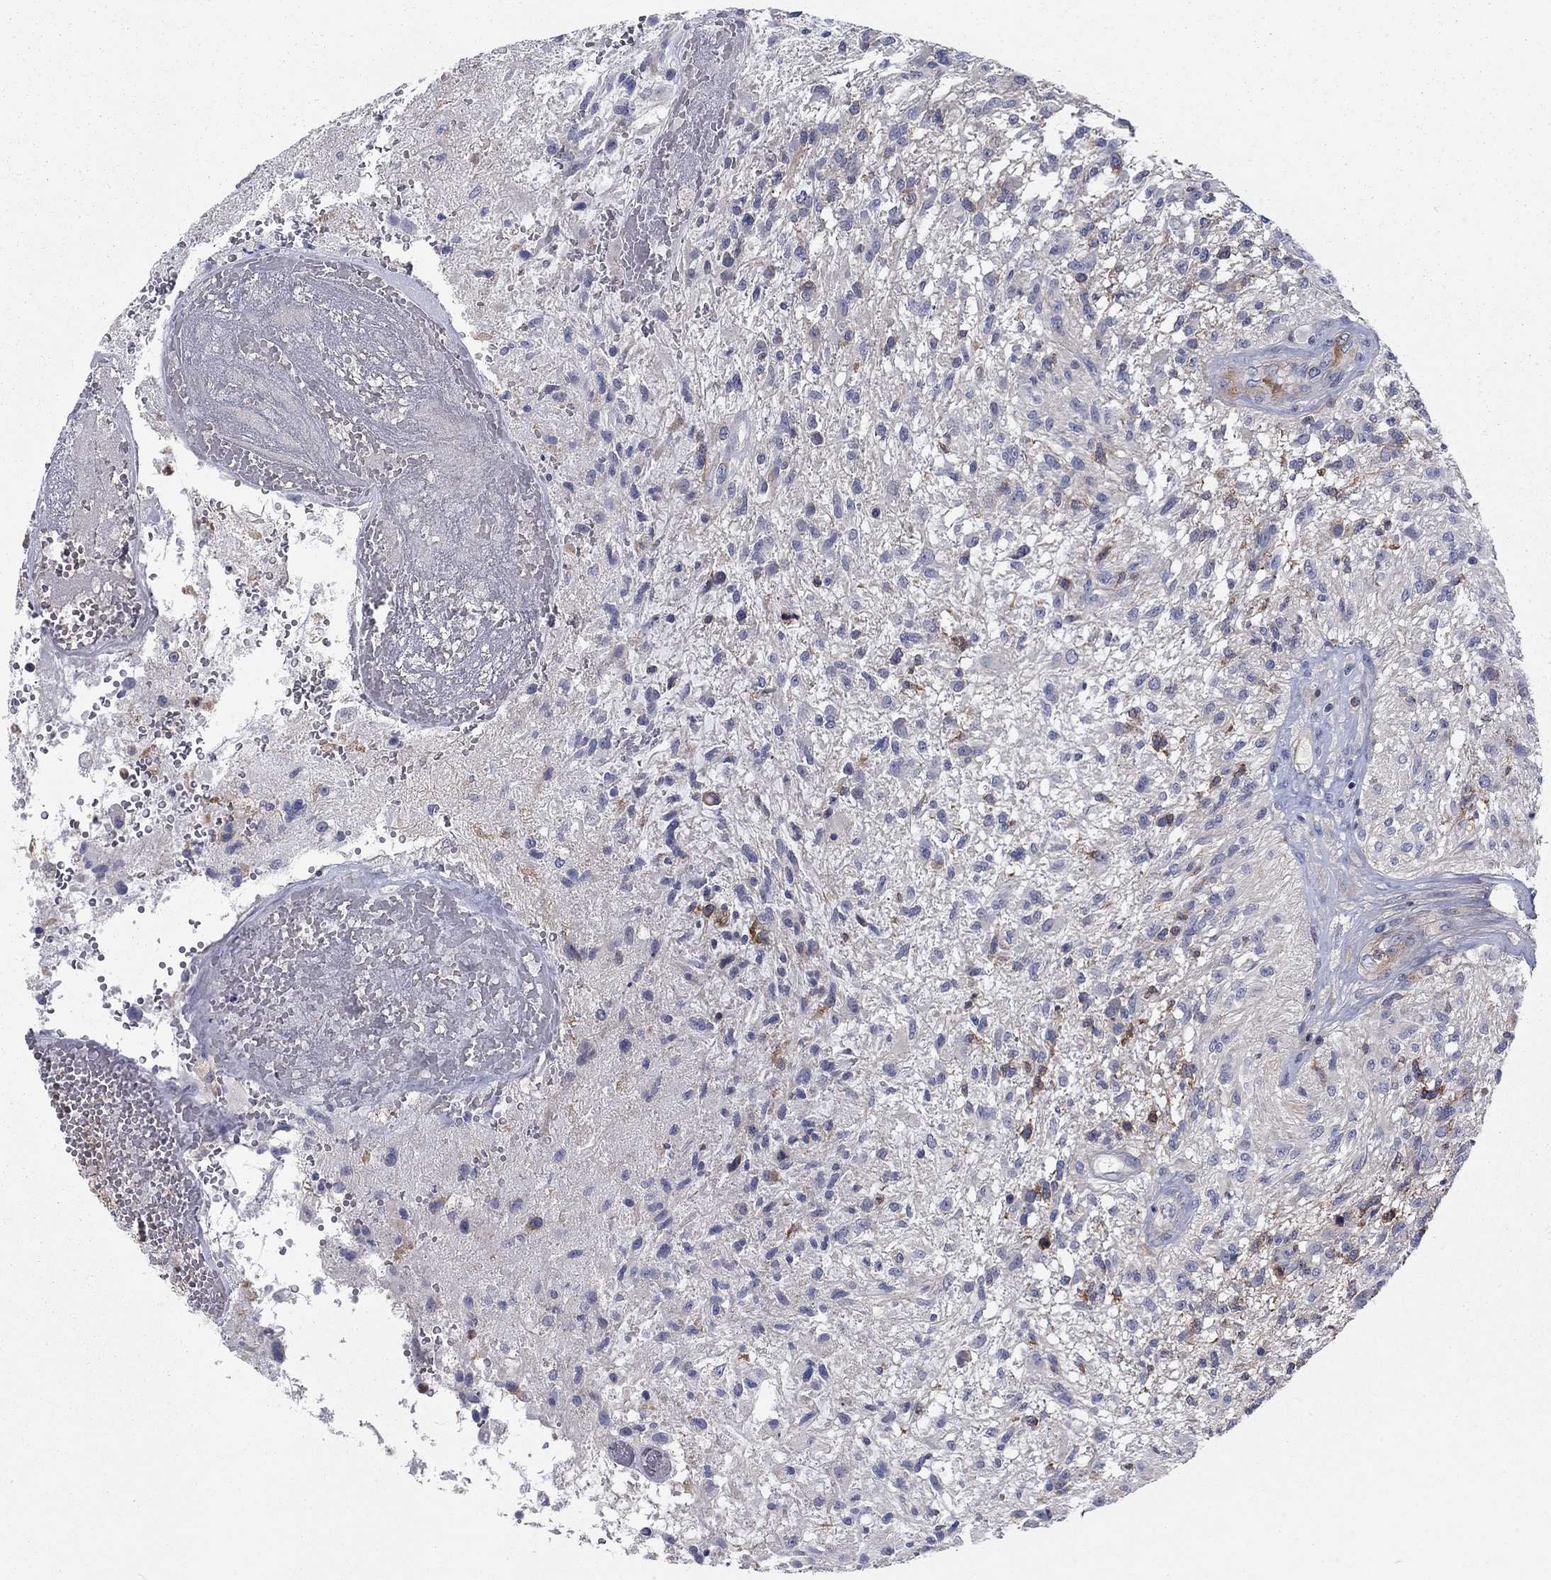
{"staining": {"intensity": "negative", "quantity": "none", "location": "none"}, "tissue": "glioma", "cell_type": "Tumor cells", "image_type": "cancer", "snomed": [{"axis": "morphology", "description": "Glioma, malignant, High grade"}, {"axis": "topography", "description": "Brain"}], "caption": "This micrograph is of glioma stained with IHC to label a protein in brown with the nuclei are counter-stained blue. There is no positivity in tumor cells.", "gene": "KIF15", "patient": {"sex": "male", "age": 56}}